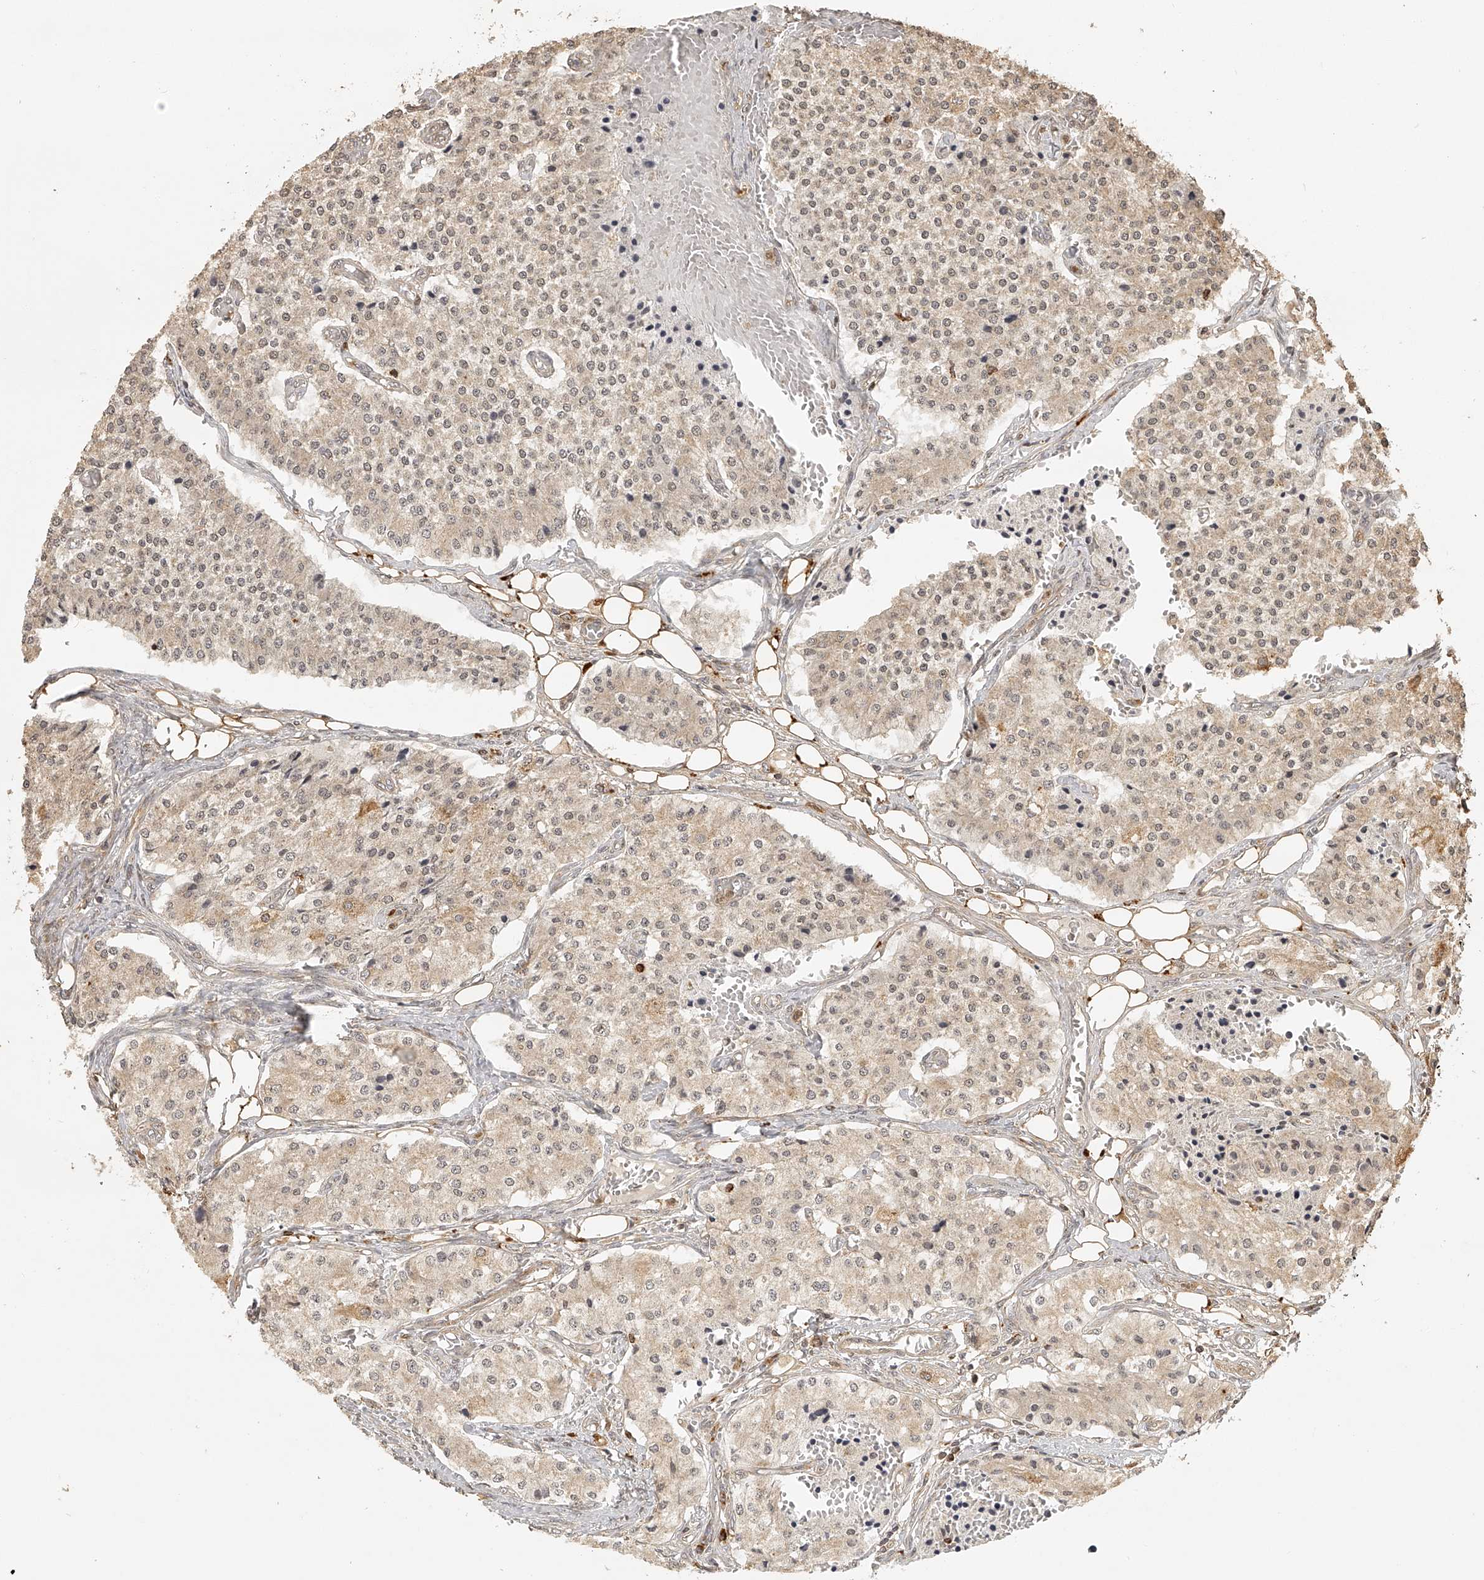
{"staining": {"intensity": "weak", "quantity": "<25%", "location": "cytoplasmic/membranous"}, "tissue": "carcinoid", "cell_type": "Tumor cells", "image_type": "cancer", "snomed": [{"axis": "morphology", "description": "Carcinoid, malignant, NOS"}, {"axis": "topography", "description": "Colon"}], "caption": "A photomicrograph of carcinoid (malignant) stained for a protein exhibits no brown staining in tumor cells. Brightfield microscopy of IHC stained with DAB (brown) and hematoxylin (blue), captured at high magnification.", "gene": "BCL2L11", "patient": {"sex": "female", "age": 52}}